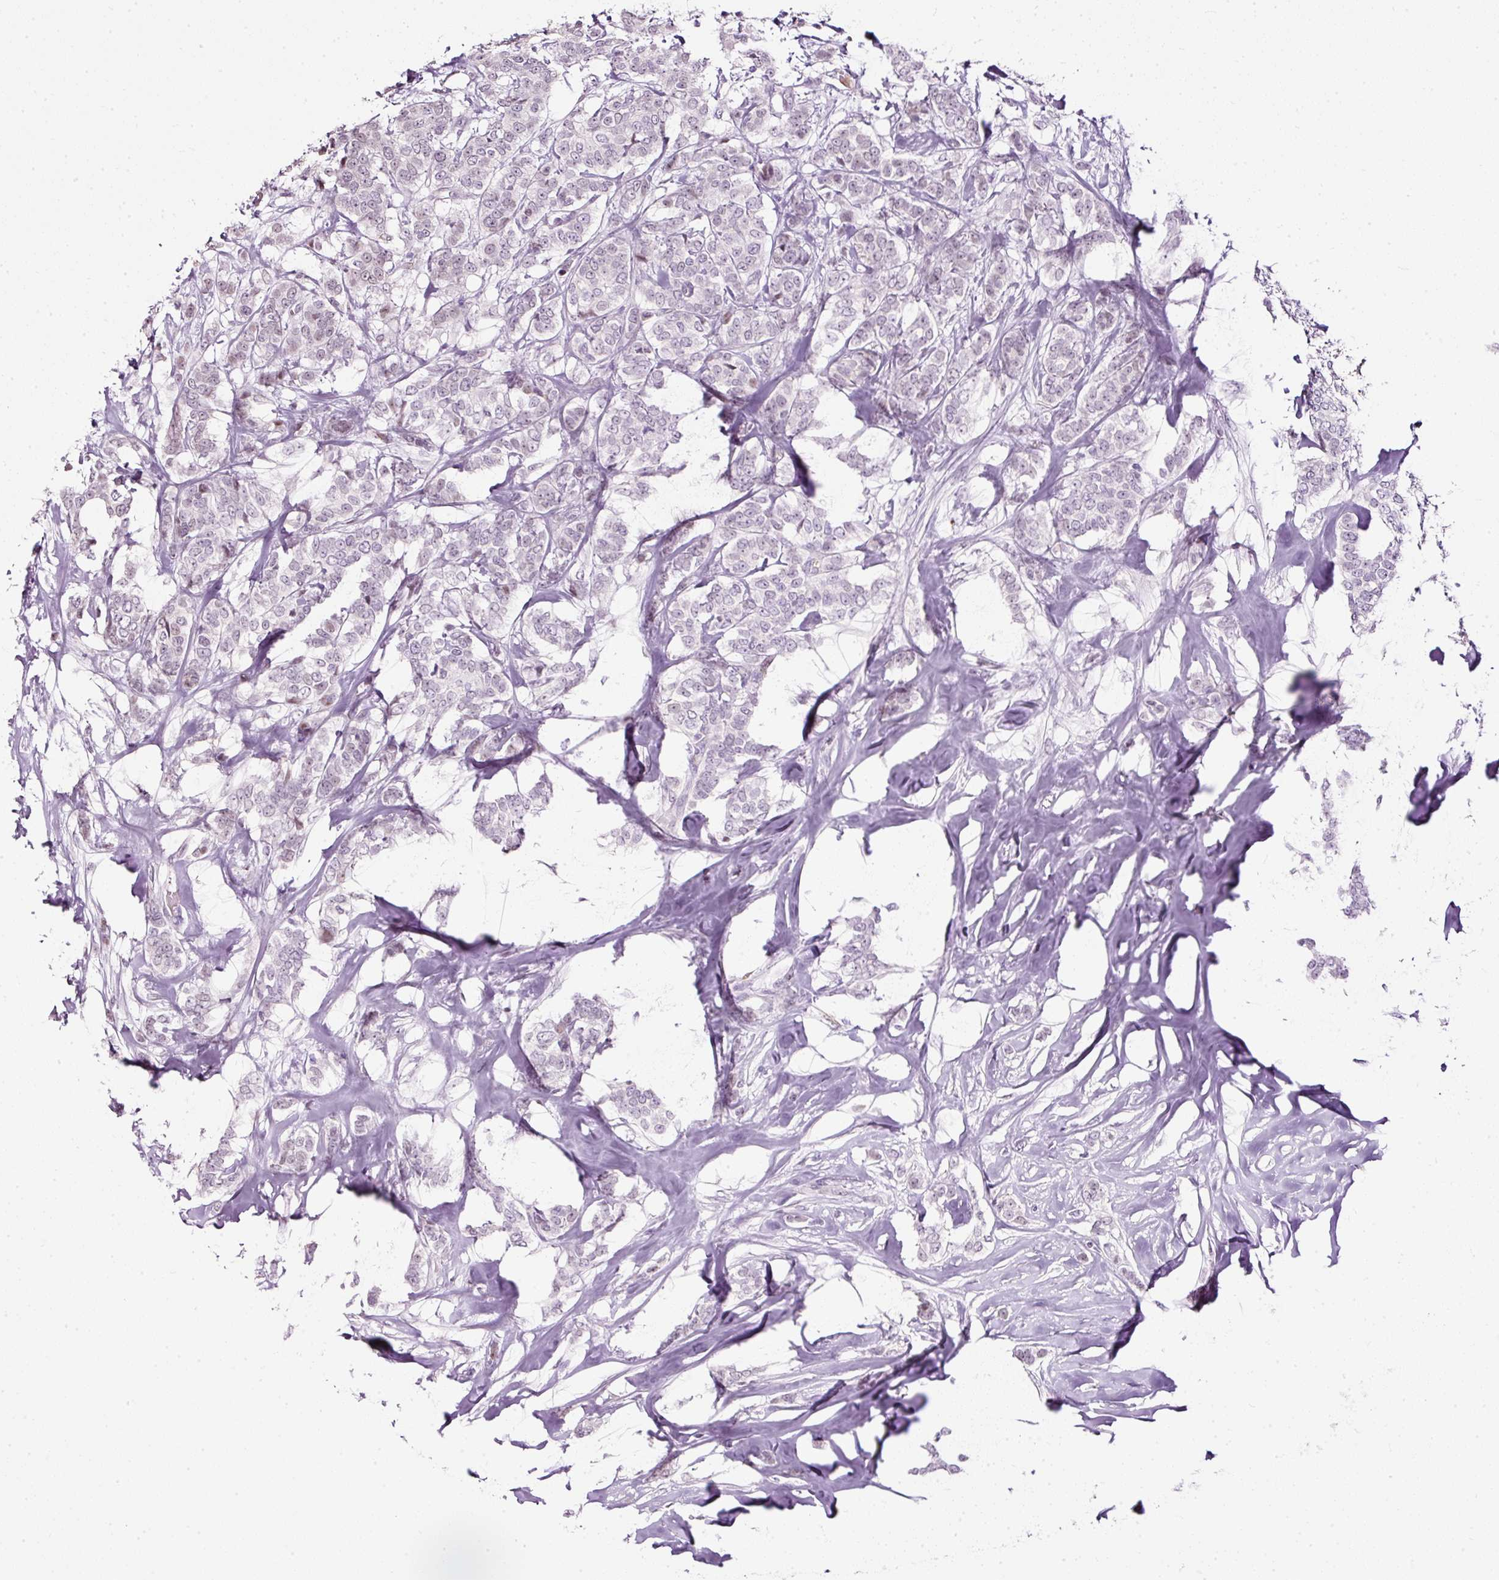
{"staining": {"intensity": "weak", "quantity": "25%-75%", "location": "nuclear"}, "tissue": "breast cancer", "cell_type": "Tumor cells", "image_type": "cancer", "snomed": [{"axis": "morphology", "description": "Duct carcinoma"}, {"axis": "topography", "description": "Breast"}], "caption": "Immunohistochemistry (IHC) staining of infiltrating ductal carcinoma (breast), which displays low levels of weak nuclear expression in about 25%-75% of tumor cells indicating weak nuclear protein positivity. The staining was performed using DAB (3,3'-diaminobenzidine) (brown) for protein detection and nuclei were counterstained in hematoxylin (blue).", "gene": "PDE6B", "patient": {"sex": "female", "age": 72}}